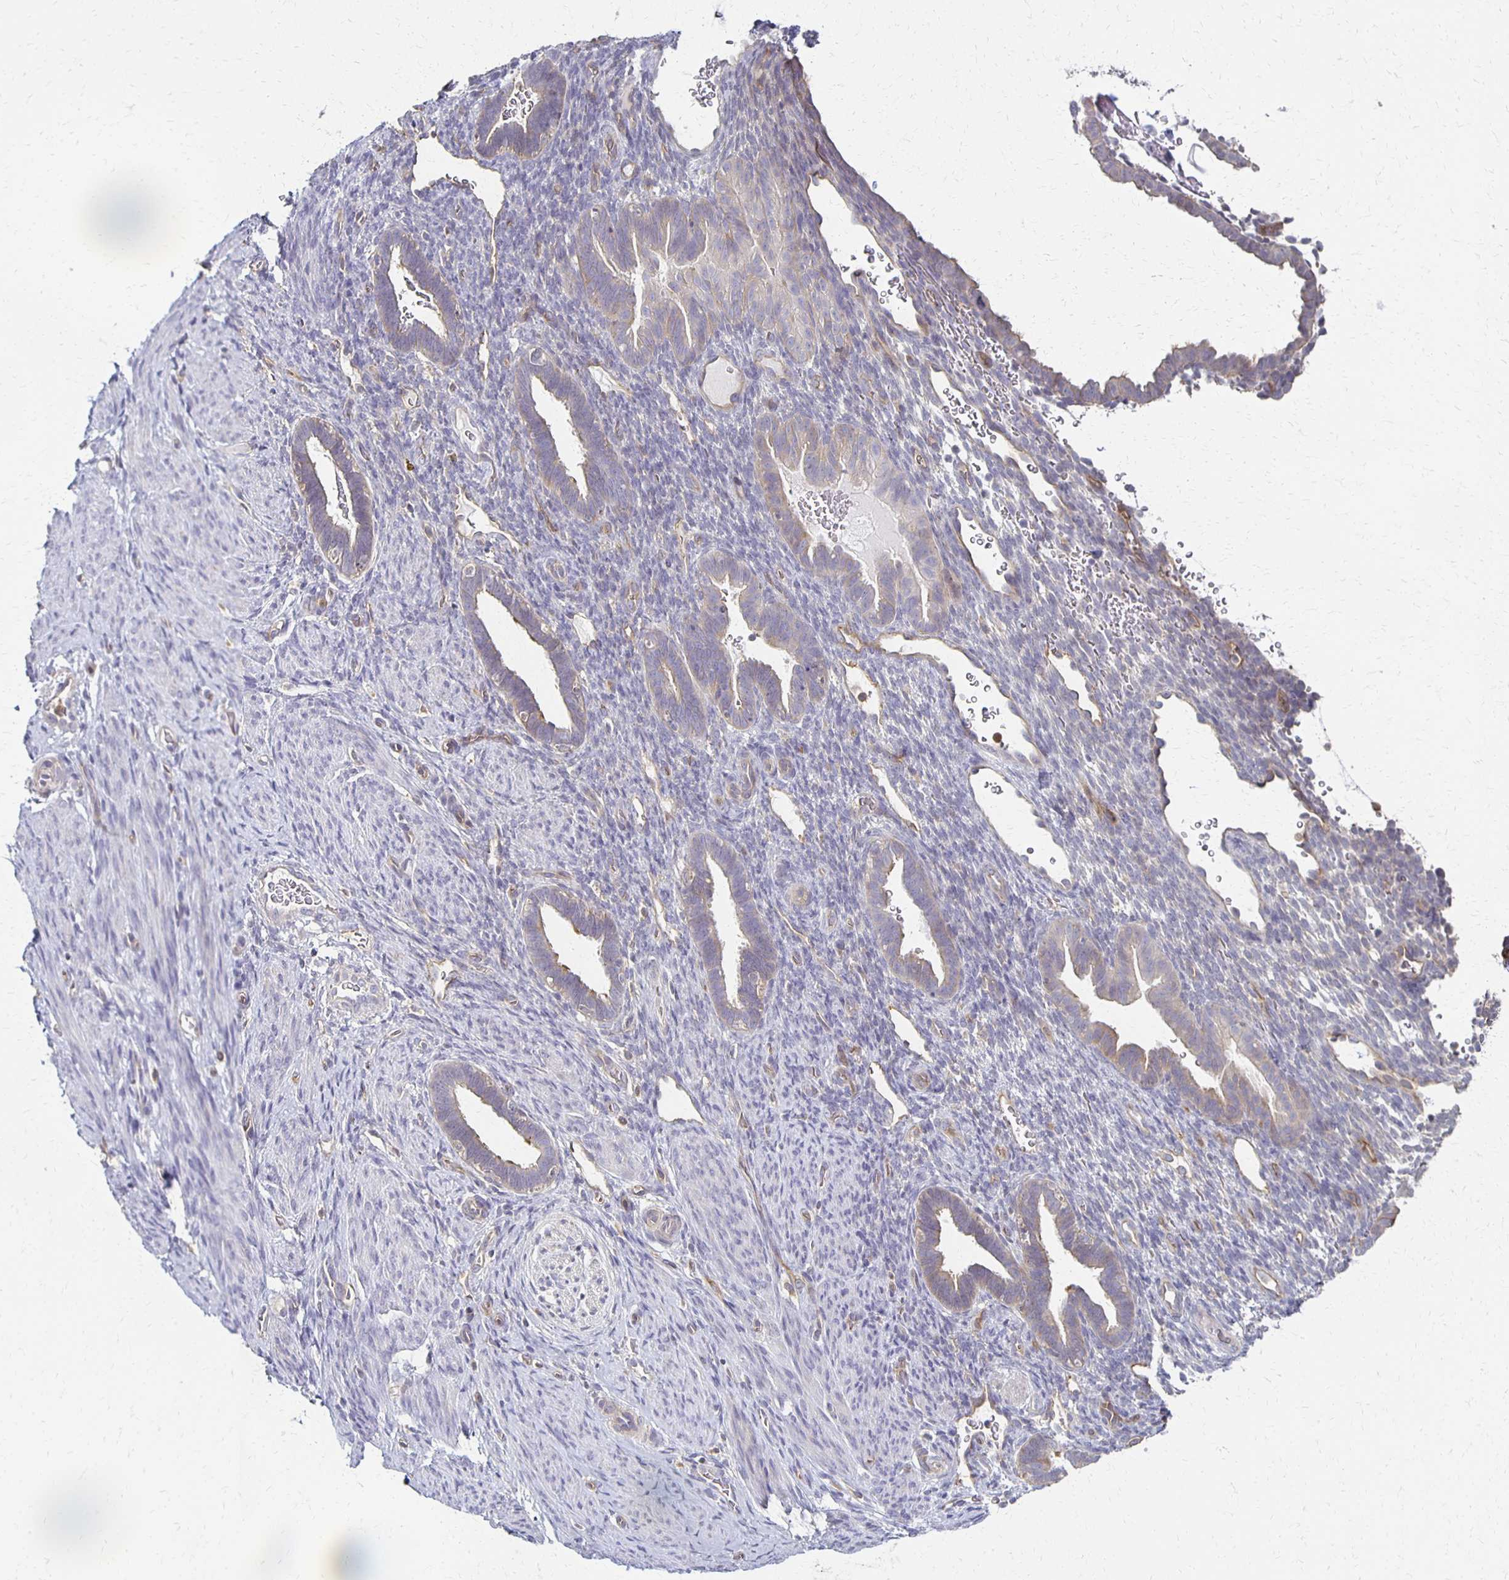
{"staining": {"intensity": "negative", "quantity": "none", "location": "none"}, "tissue": "endometrium", "cell_type": "Cells in endometrial stroma", "image_type": "normal", "snomed": [{"axis": "morphology", "description": "Normal tissue, NOS"}, {"axis": "topography", "description": "Endometrium"}], "caption": "A high-resolution photomicrograph shows immunohistochemistry (IHC) staining of benign endometrium, which demonstrates no significant positivity in cells in endometrial stroma. Nuclei are stained in blue.", "gene": "GPX4", "patient": {"sex": "female", "age": 34}}